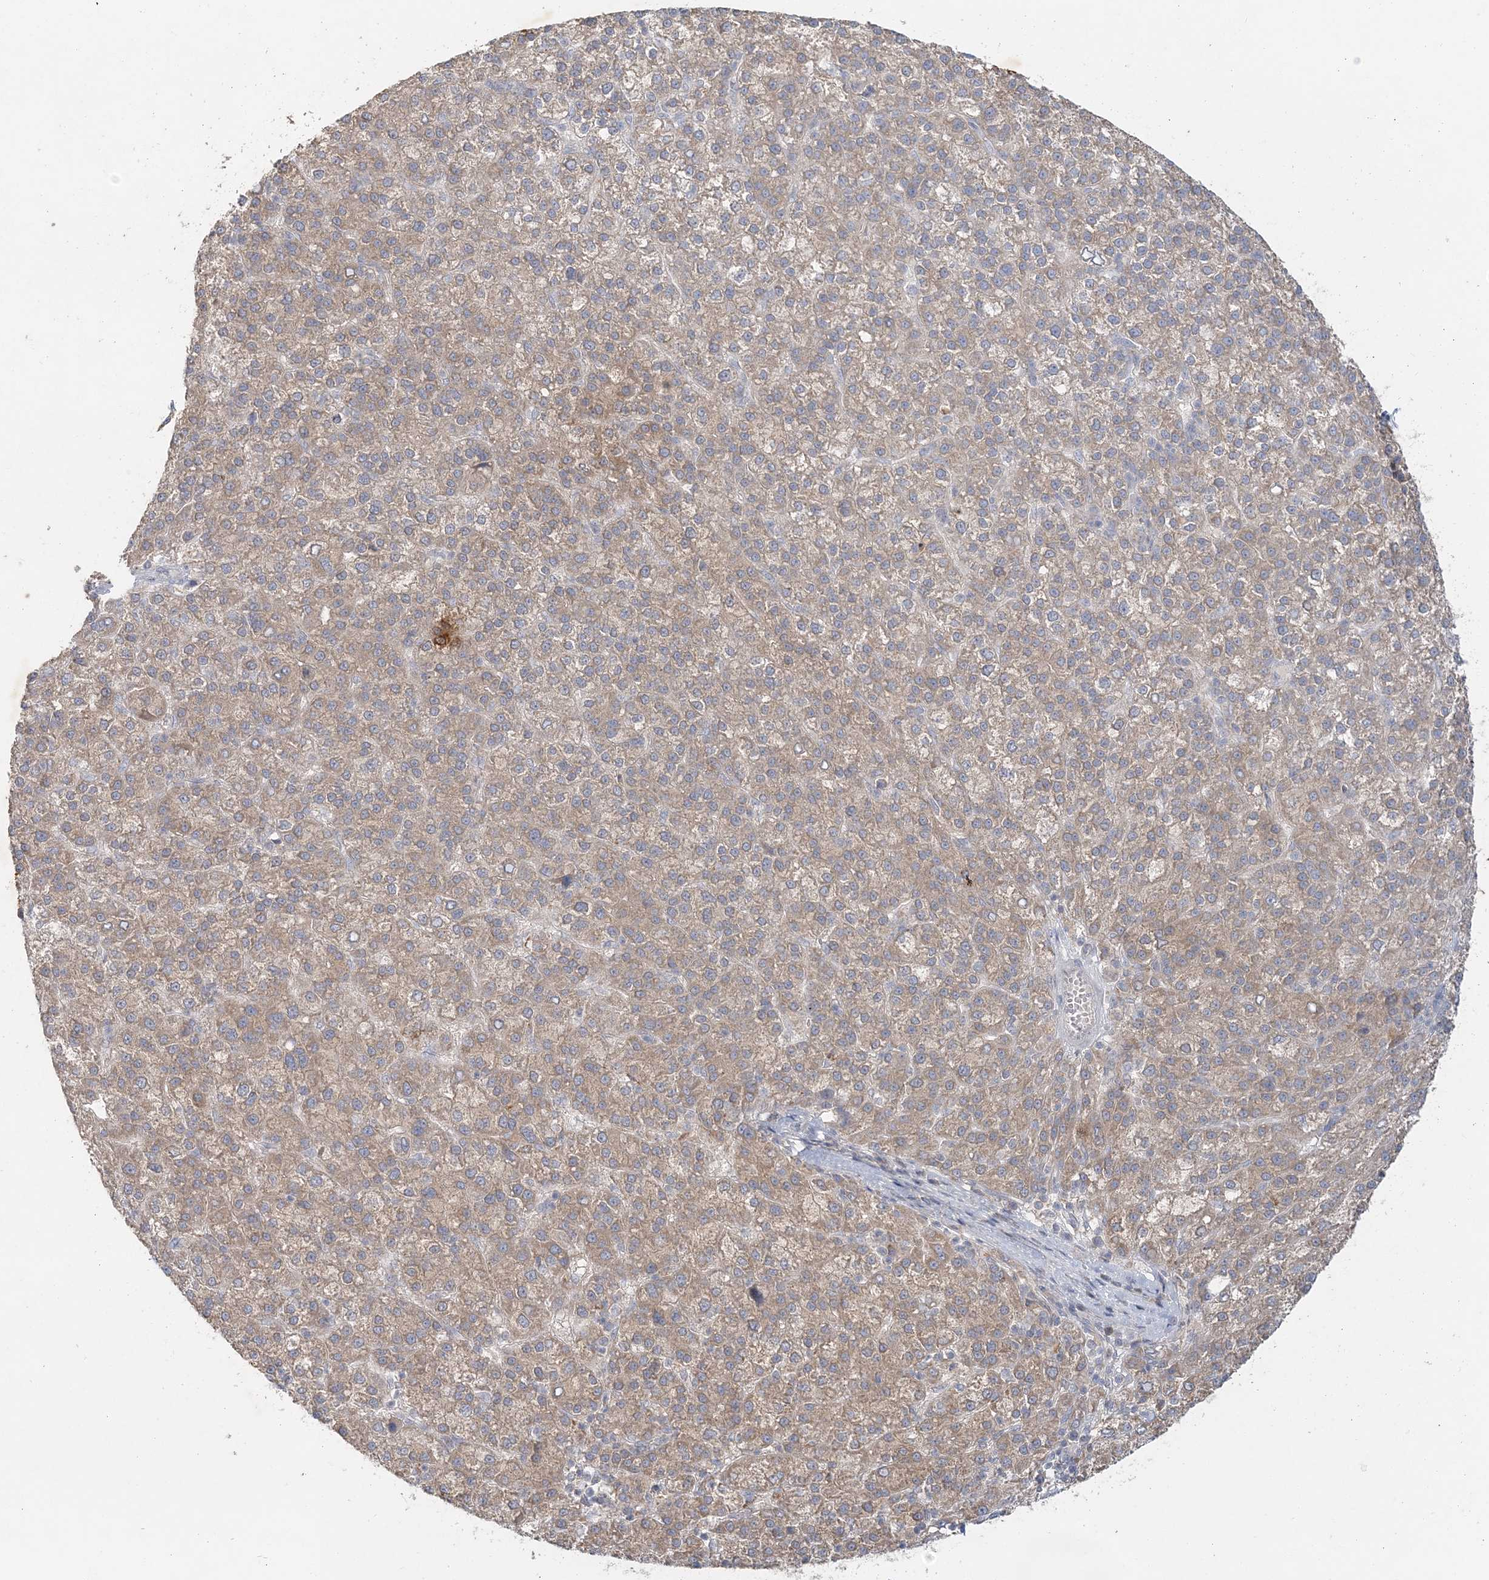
{"staining": {"intensity": "moderate", "quantity": ">75%", "location": "cytoplasmic/membranous"}, "tissue": "liver cancer", "cell_type": "Tumor cells", "image_type": "cancer", "snomed": [{"axis": "morphology", "description": "Carcinoma, Hepatocellular, NOS"}, {"axis": "topography", "description": "Liver"}], "caption": "Human liver cancer (hepatocellular carcinoma) stained with a brown dye displays moderate cytoplasmic/membranous positive positivity in about >75% of tumor cells.", "gene": "RAB14", "patient": {"sex": "female", "age": 58}}